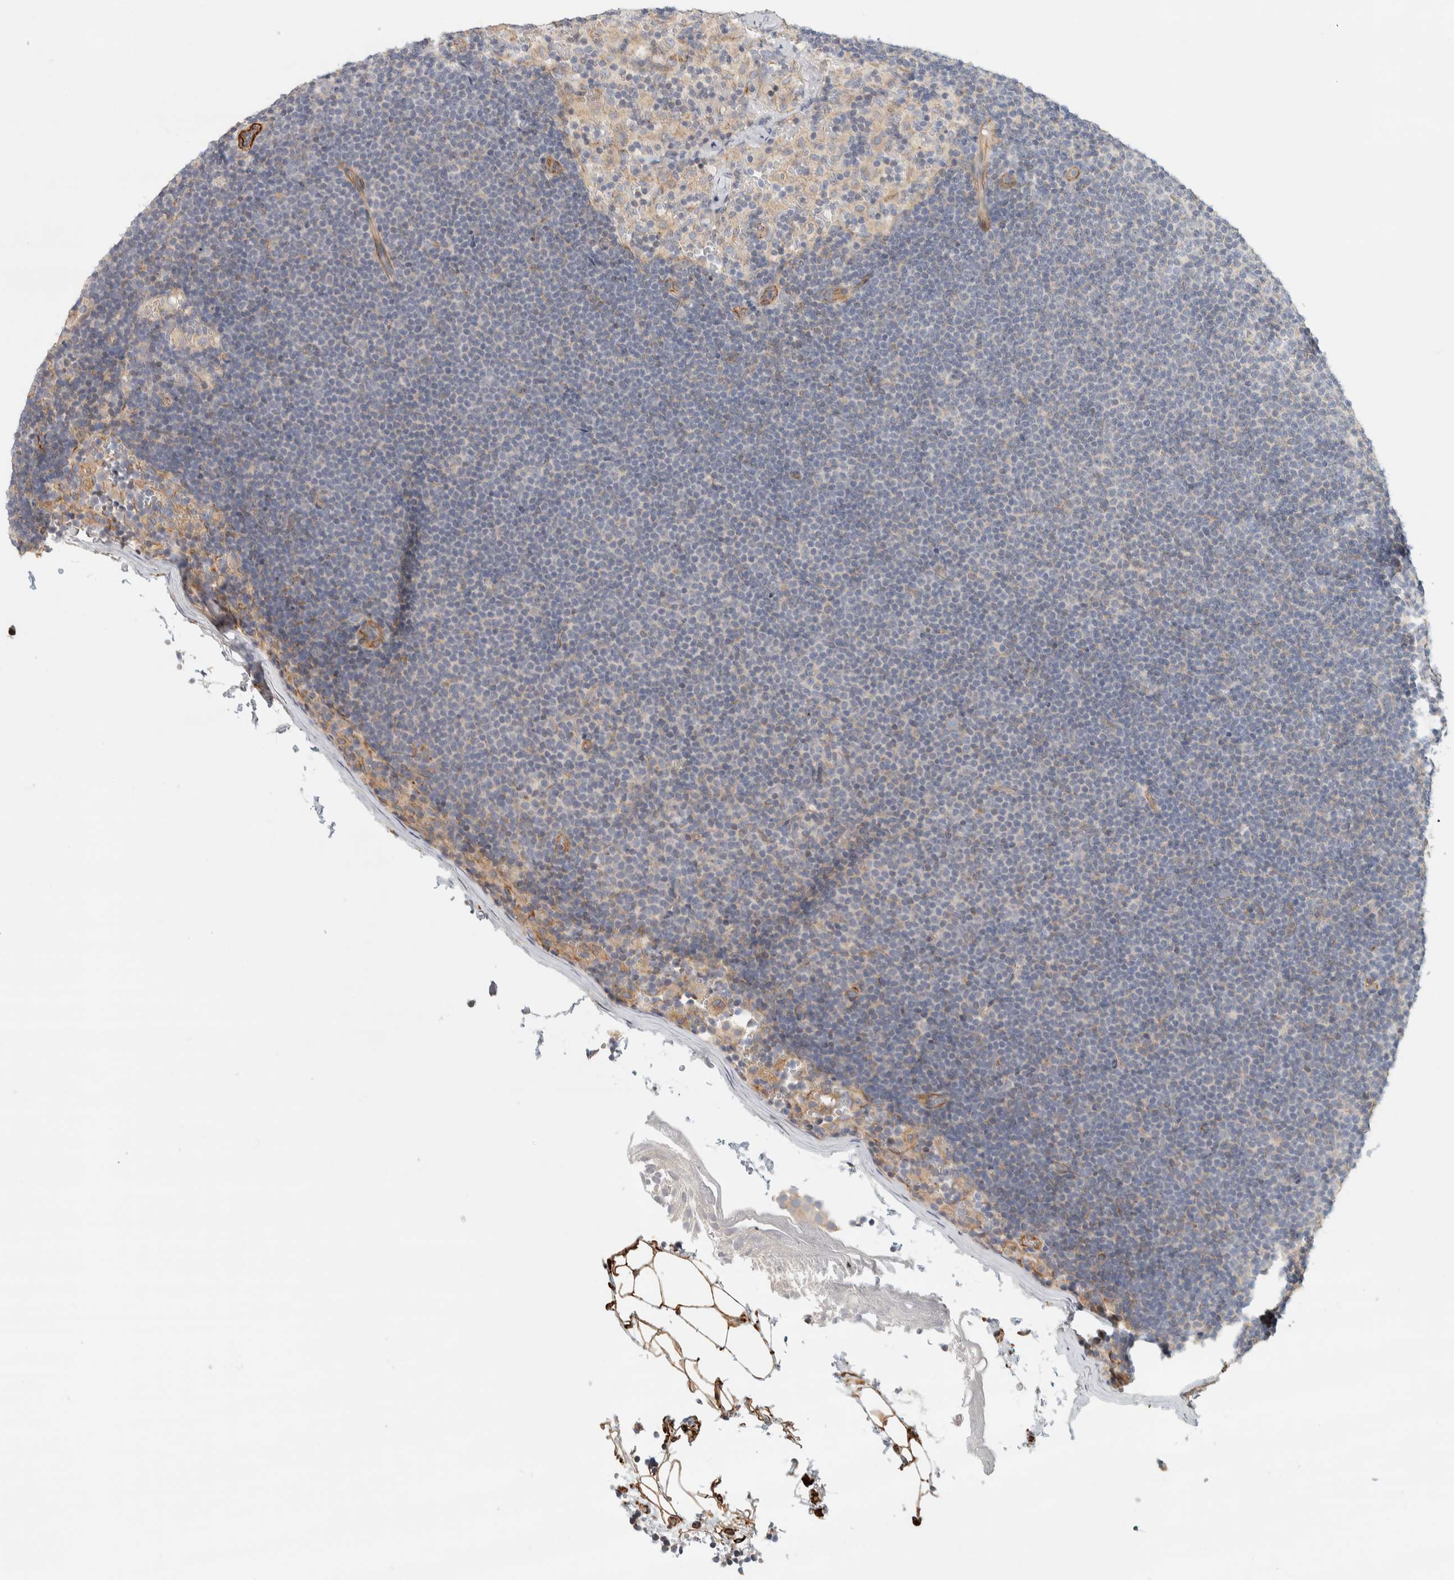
{"staining": {"intensity": "negative", "quantity": "none", "location": "none"}, "tissue": "lymphoma", "cell_type": "Tumor cells", "image_type": "cancer", "snomed": [{"axis": "morphology", "description": "Malignant lymphoma, non-Hodgkin's type, Low grade"}, {"axis": "topography", "description": "Lymph node"}], "caption": "Immunohistochemistry photomicrograph of neoplastic tissue: human low-grade malignant lymphoma, non-Hodgkin's type stained with DAB (3,3'-diaminobenzidine) displays no significant protein positivity in tumor cells.", "gene": "CDR2", "patient": {"sex": "female", "age": 53}}